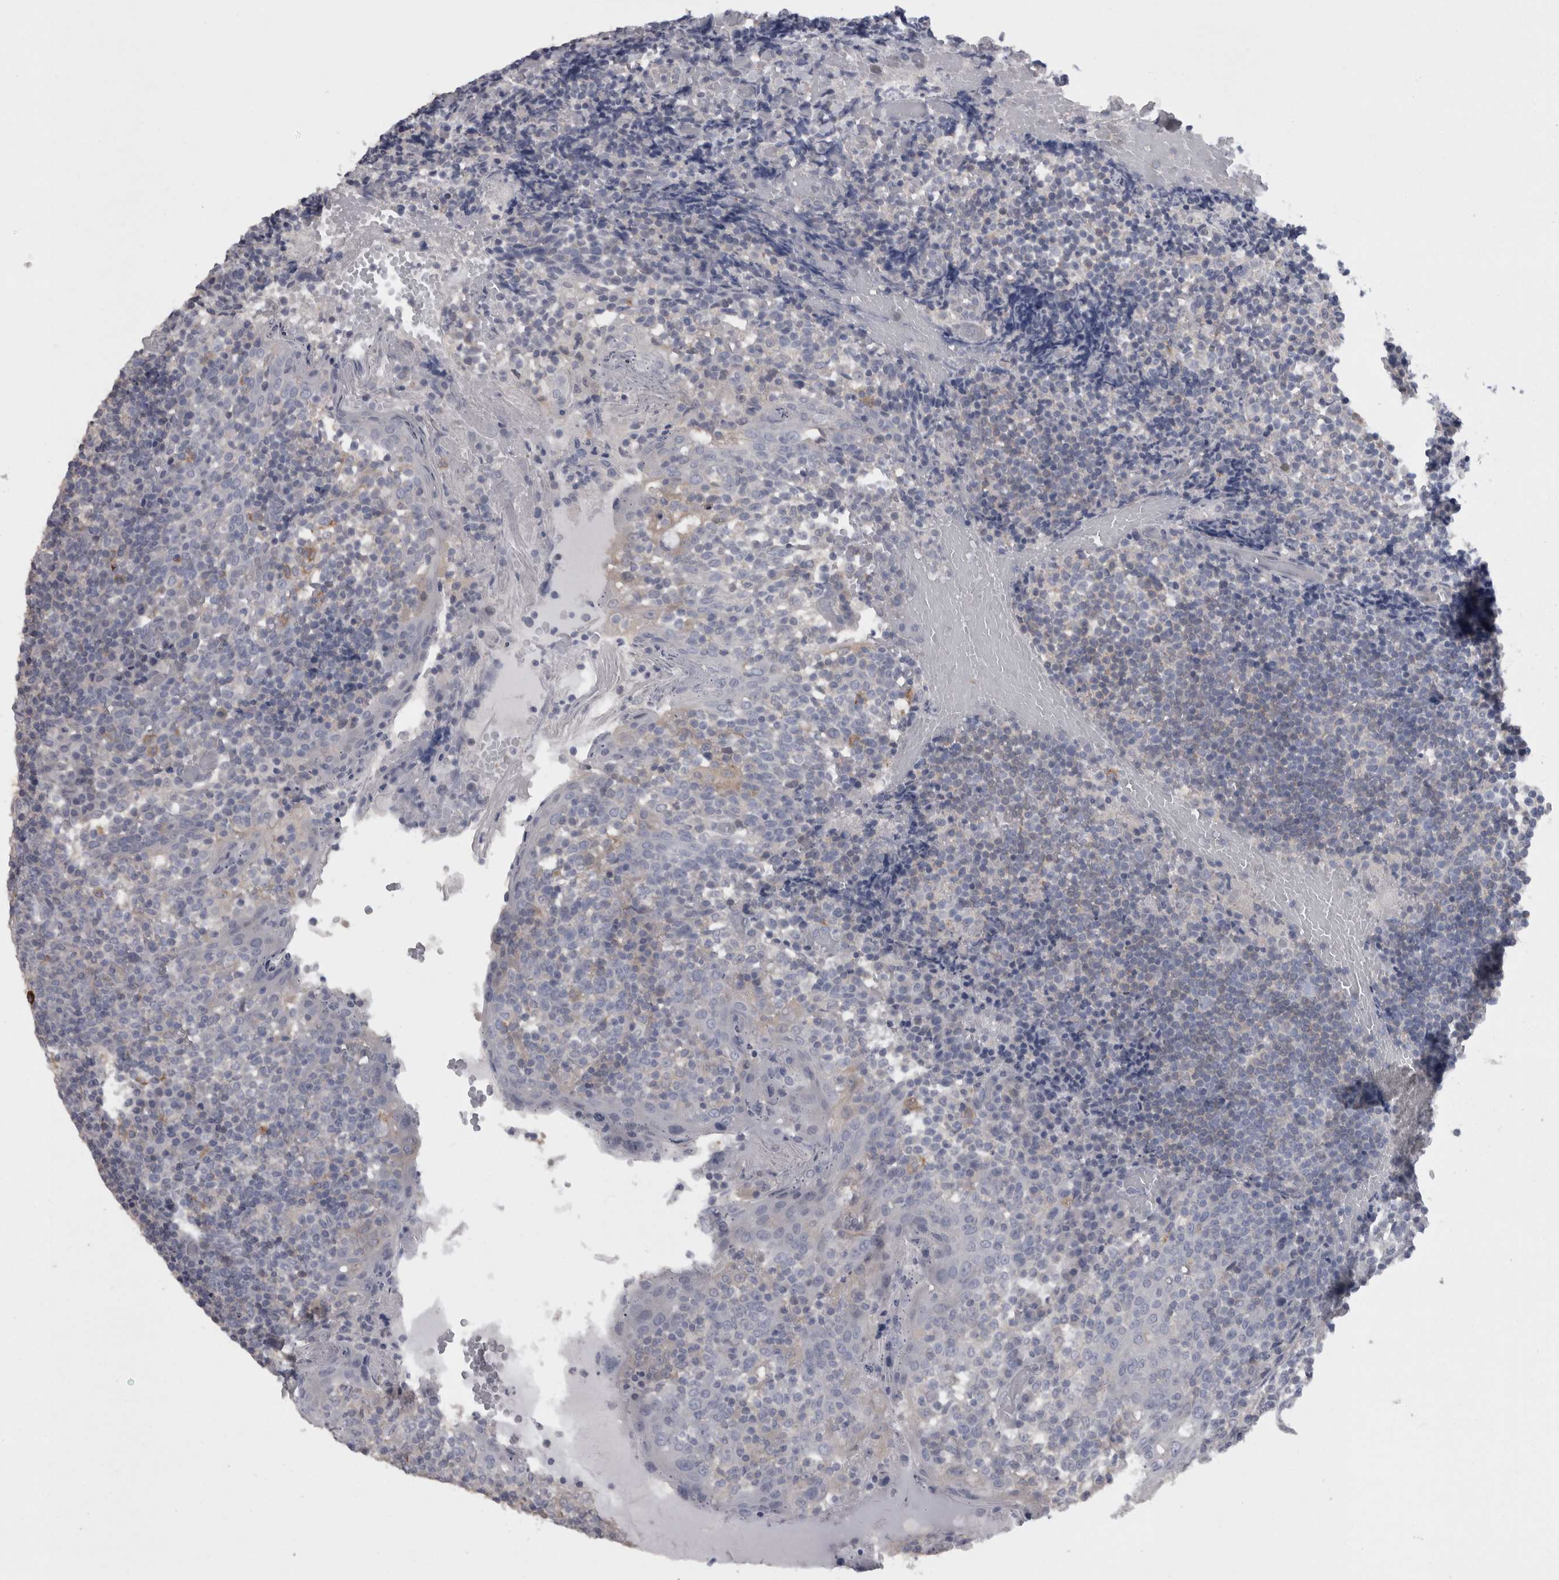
{"staining": {"intensity": "negative", "quantity": "none", "location": "none"}, "tissue": "tonsil", "cell_type": "Germinal center cells", "image_type": "normal", "snomed": [{"axis": "morphology", "description": "Normal tissue, NOS"}, {"axis": "topography", "description": "Tonsil"}], "caption": "Tonsil stained for a protein using immunohistochemistry (IHC) reveals no expression germinal center cells.", "gene": "CAMK2D", "patient": {"sex": "female", "age": 19}}